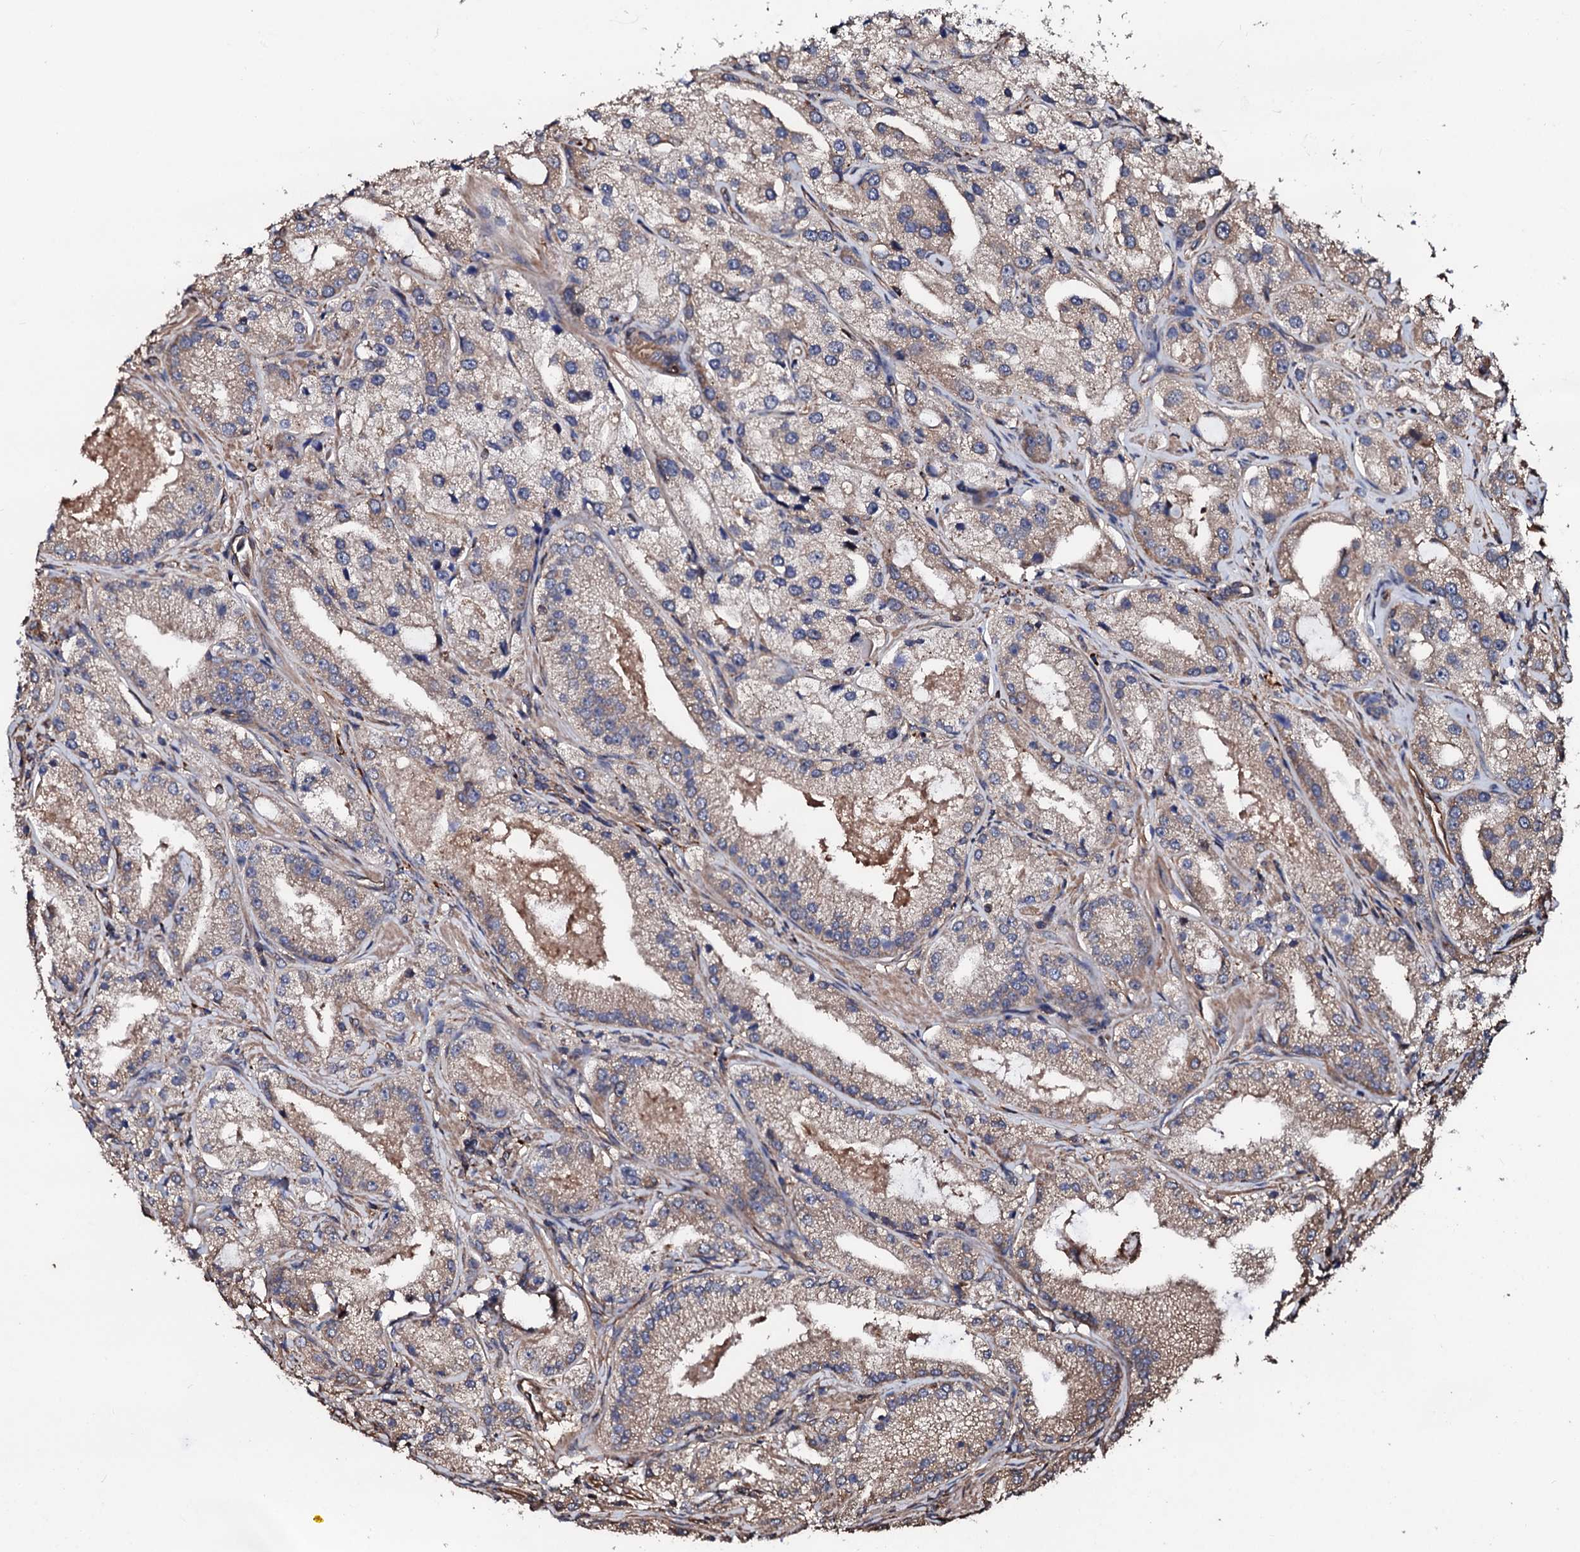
{"staining": {"intensity": "moderate", "quantity": ">75%", "location": "cytoplasmic/membranous"}, "tissue": "prostate cancer", "cell_type": "Tumor cells", "image_type": "cancer", "snomed": [{"axis": "morphology", "description": "Adenocarcinoma, Low grade"}, {"axis": "topography", "description": "Prostate"}], "caption": "About >75% of tumor cells in prostate cancer (adenocarcinoma (low-grade)) reveal moderate cytoplasmic/membranous protein positivity as visualized by brown immunohistochemical staining.", "gene": "CKAP5", "patient": {"sex": "male", "age": 69}}